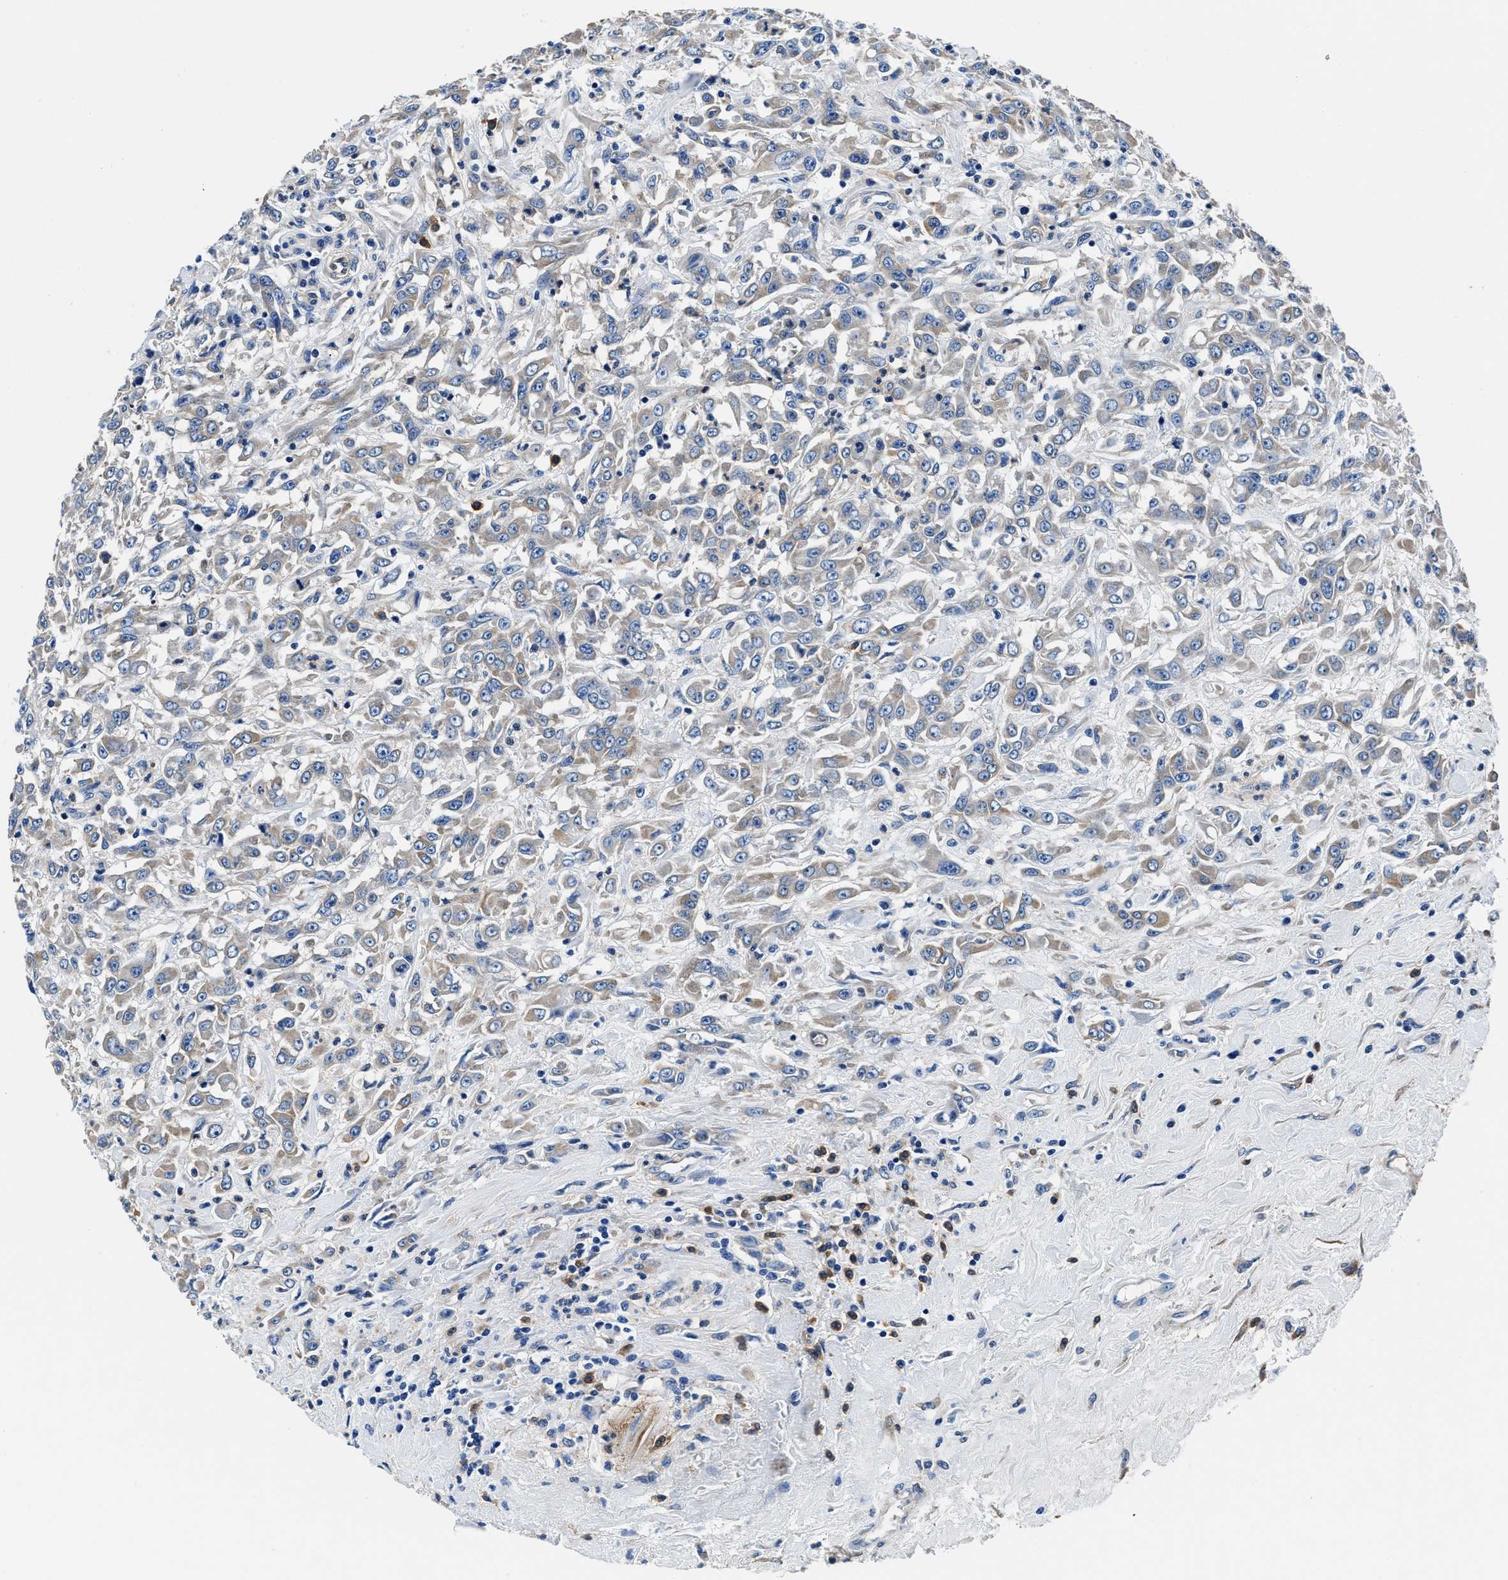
{"staining": {"intensity": "weak", "quantity": ">75%", "location": "cytoplasmic/membranous"}, "tissue": "urothelial cancer", "cell_type": "Tumor cells", "image_type": "cancer", "snomed": [{"axis": "morphology", "description": "Urothelial carcinoma, High grade"}, {"axis": "topography", "description": "Urinary bladder"}], "caption": "Weak cytoplasmic/membranous protein positivity is present in approximately >75% of tumor cells in urothelial cancer. The staining was performed using DAB (3,3'-diaminobenzidine), with brown indicating positive protein expression. Nuclei are stained blue with hematoxylin.", "gene": "NEU1", "patient": {"sex": "male", "age": 46}}